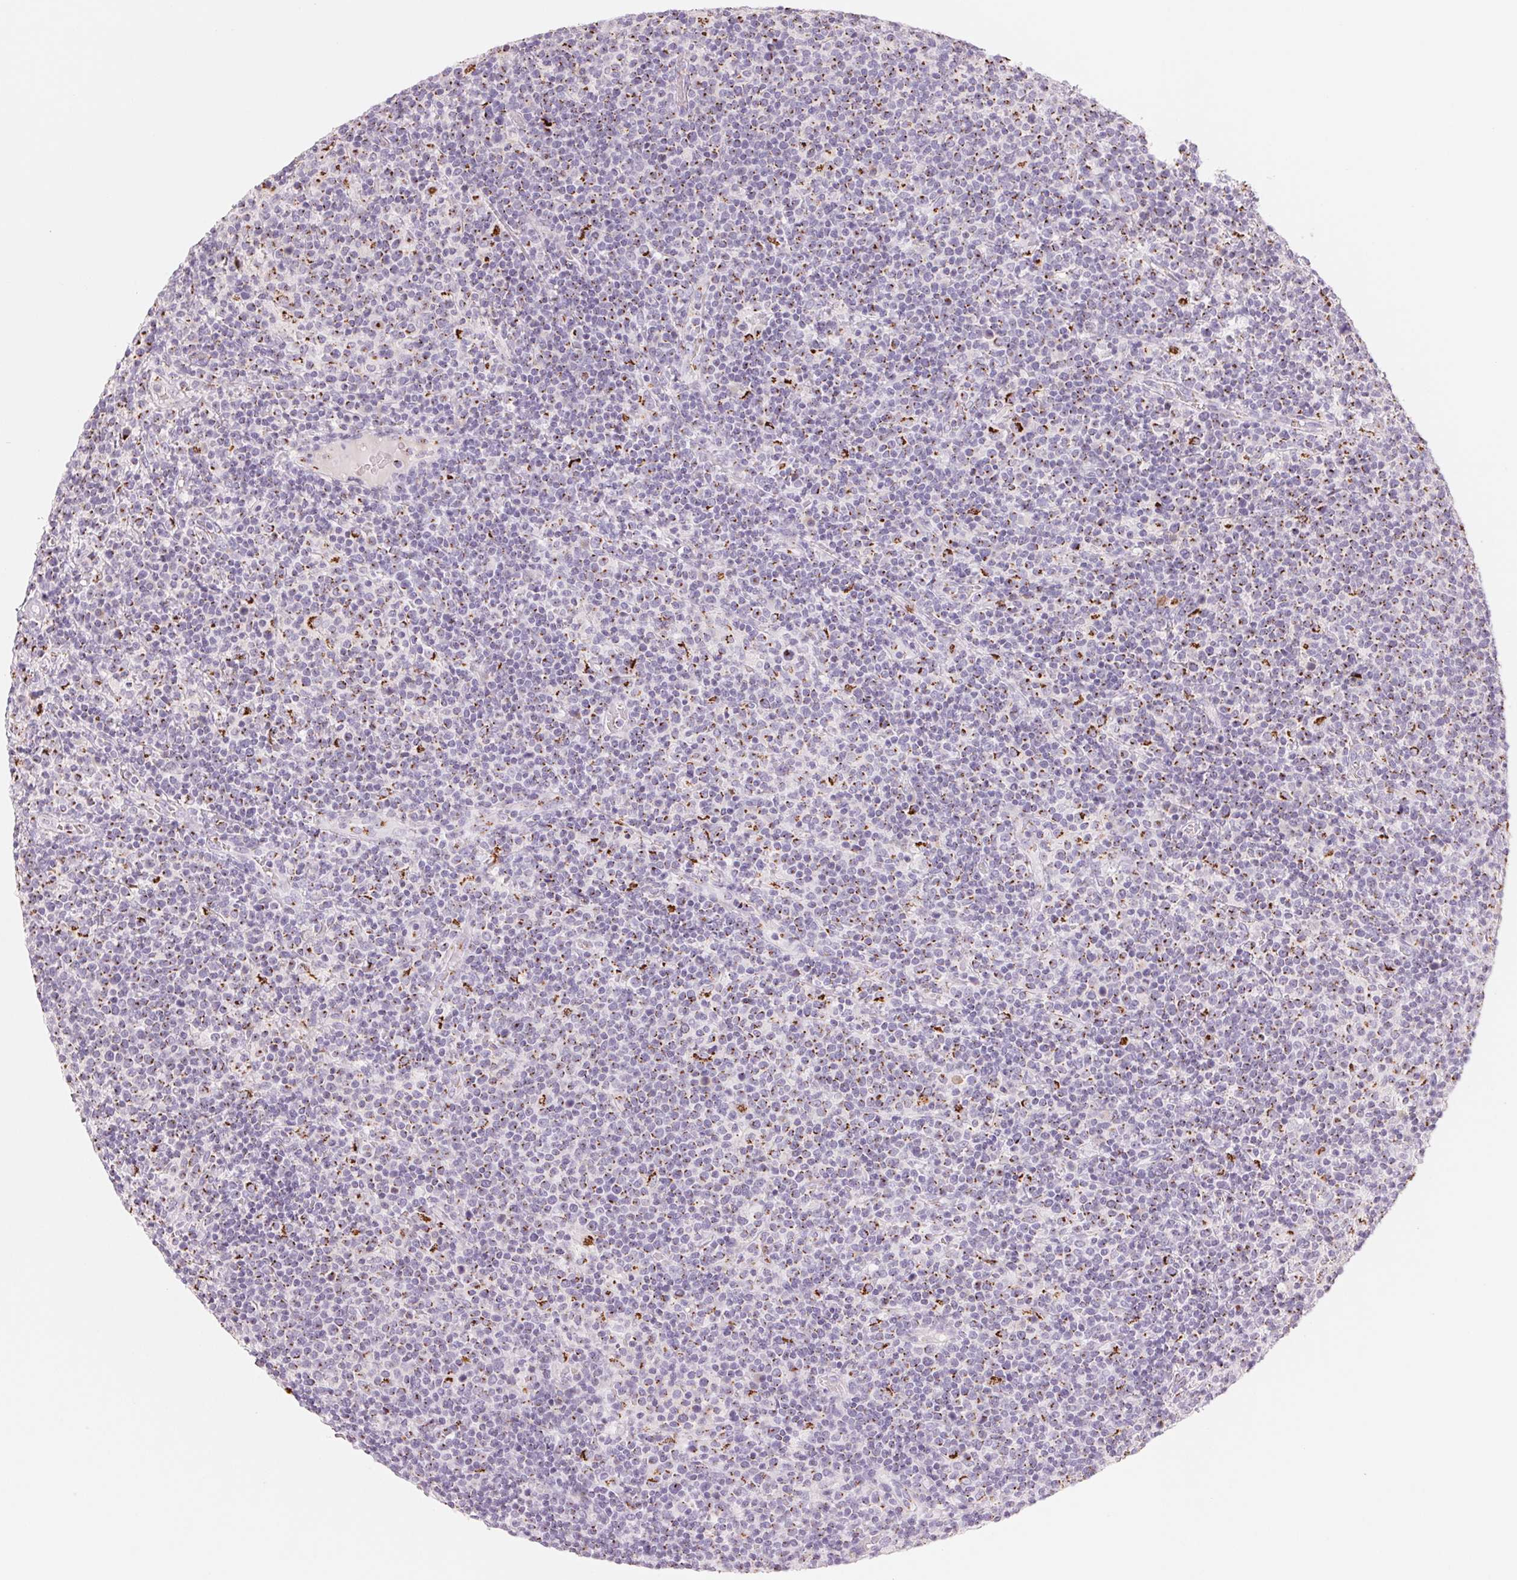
{"staining": {"intensity": "negative", "quantity": "none", "location": "none"}, "tissue": "lymphoma", "cell_type": "Tumor cells", "image_type": "cancer", "snomed": [{"axis": "morphology", "description": "Malignant lymphoma, non-Hodgkin's type, High grade"}, {"axis": "topography", "description": "Lymph node"}], "caption": "DAB immunohistochemical staining of malignant lymphoma, non-Hodgkin's type (high-grade) demonstrates no significant expression in tumor cells.", "gene": "GALNT7", "patient": {"sex": "male", "age": 61}}